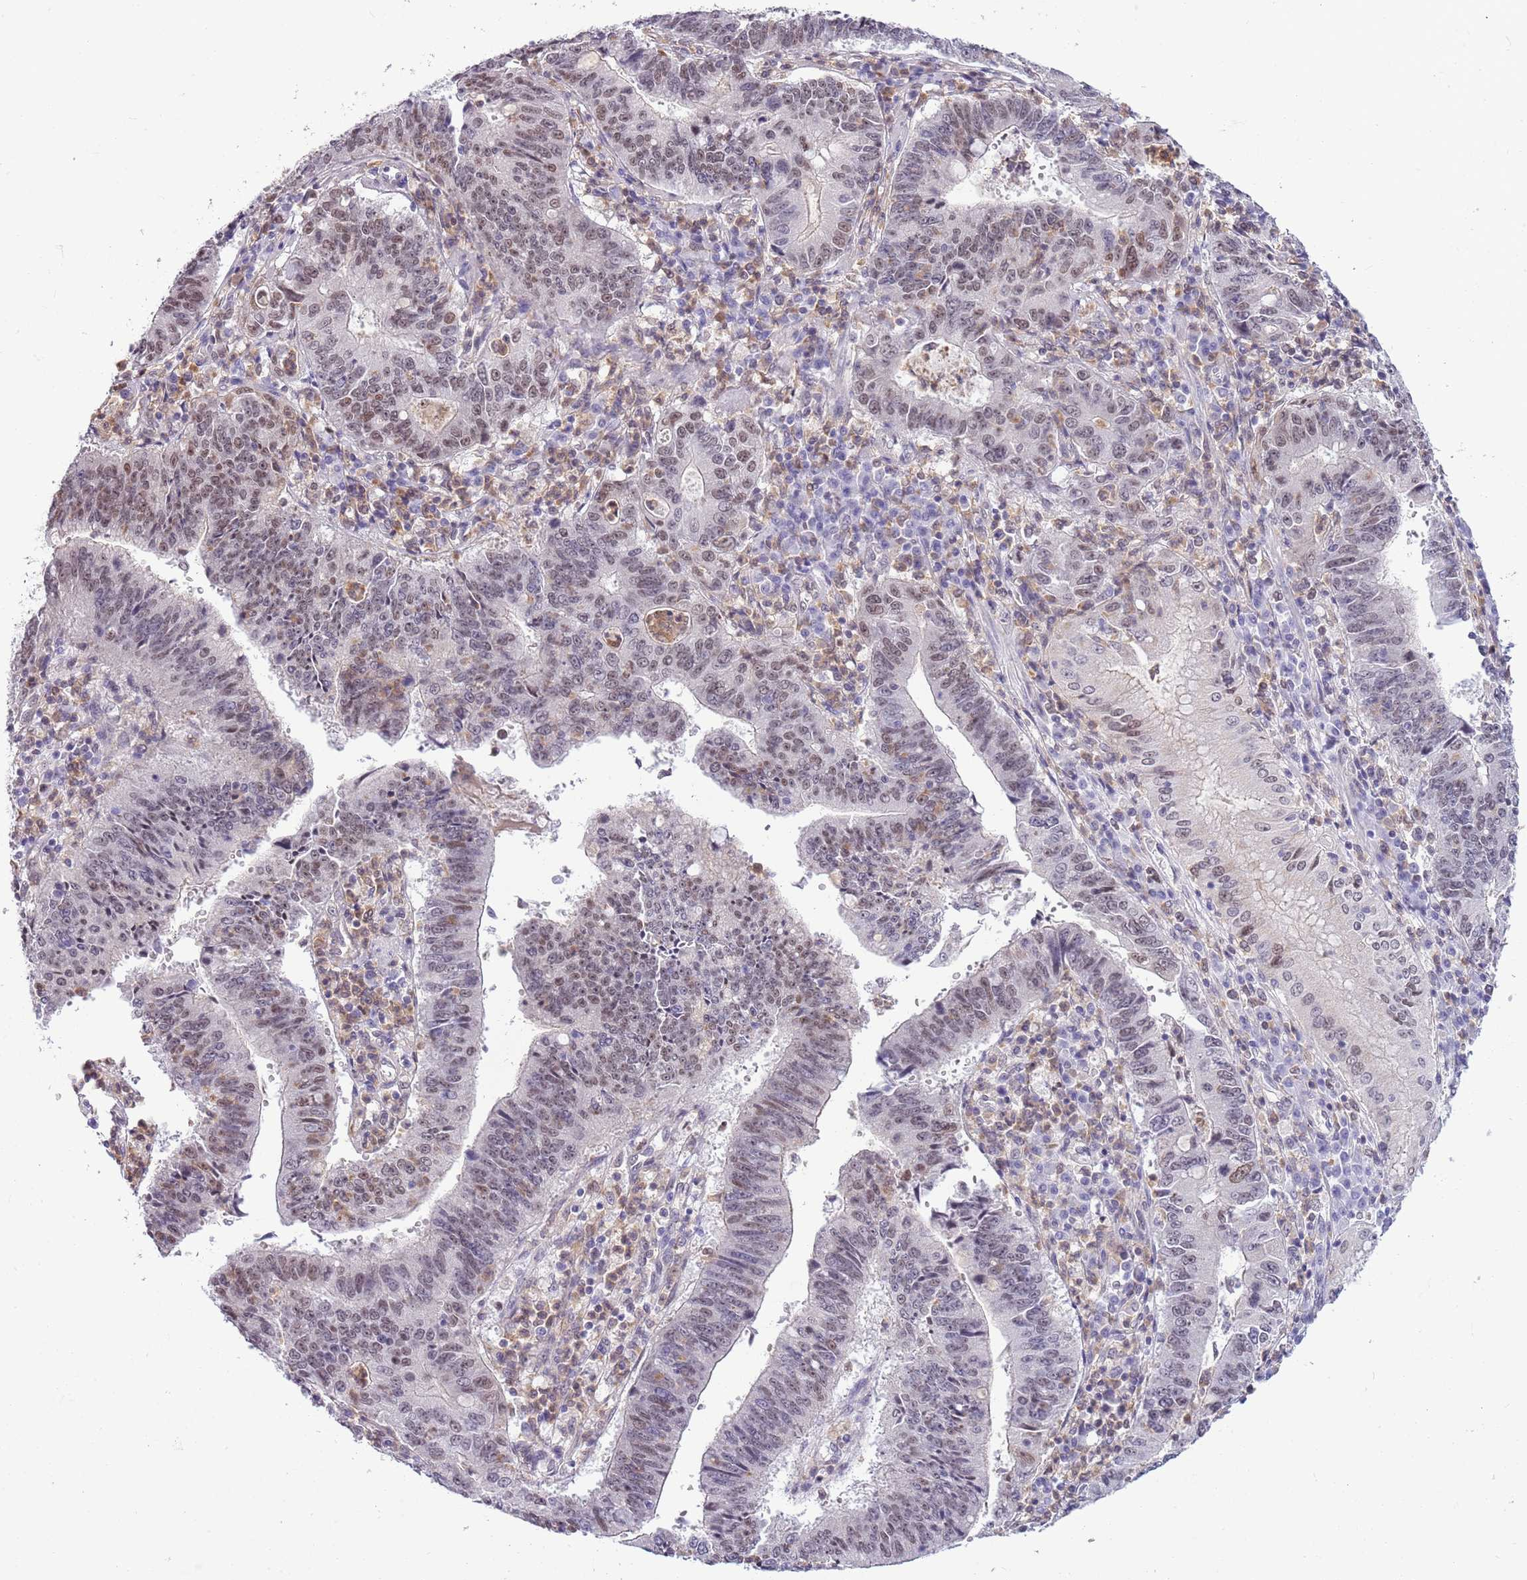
{"staining": {"intensity": "moderate", "quantity": "<25%", "location": "nuclear"}, "tissue": "stomach cancer", "cell_type": "Tumor cells", "image_type": "cancer", "snomed": [{"axis": "morphology", "description": "Adenocarcinoma, NOS"}, {"axis": "topography", "description": "Stomach"}], "caption": "Immunohistochemistry image of stomach adenocarcinoma stained for a protein (brown), which reveals low levels of moderate nuclear positivity in about <25% of tumor cells.", "gene": "DHX32", "patient": {"sex": "male", "age": 59}}